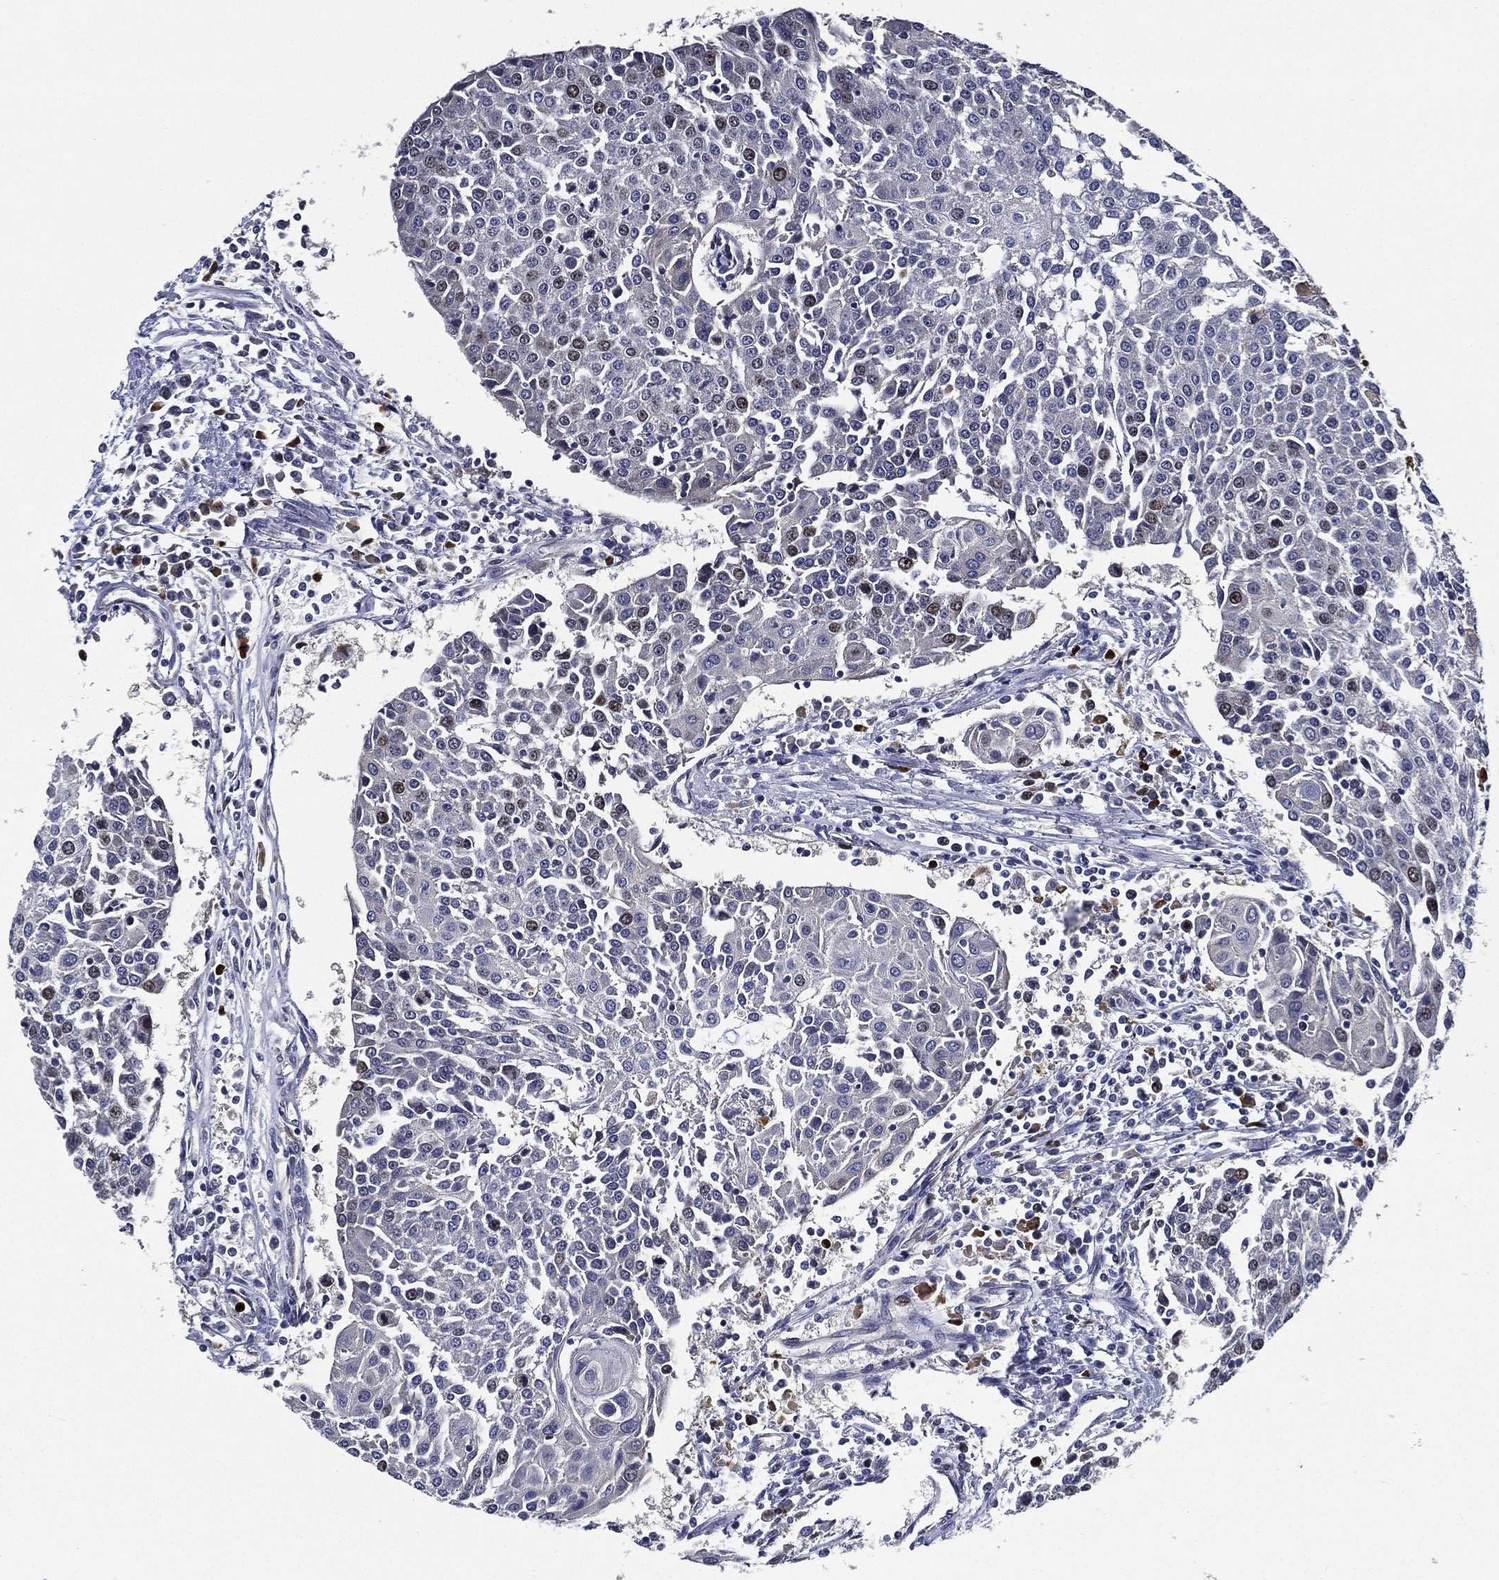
{"staining": {"intensity": "moderate", "quantity": "<25%", "location": "nuclear"}, "tissue": "urothelial cancer", "cell_type": "Tumor cells", "image_type": "cancer", "snomed": [{"axis": "morphology", "description": "Urothelial carcinoma, High grade"}, {"axis": "topography", "description": "Urinary bladder"}], "caption": "Tumor cells exhibit moderate nuclear positivity in approximately <25% of cells in high-grade urothelial carcinoma. (IHC, brightfield microscopy, high magnification).", "gene": "KIF20B", "patient": {"sex": "female", "age": 85}}